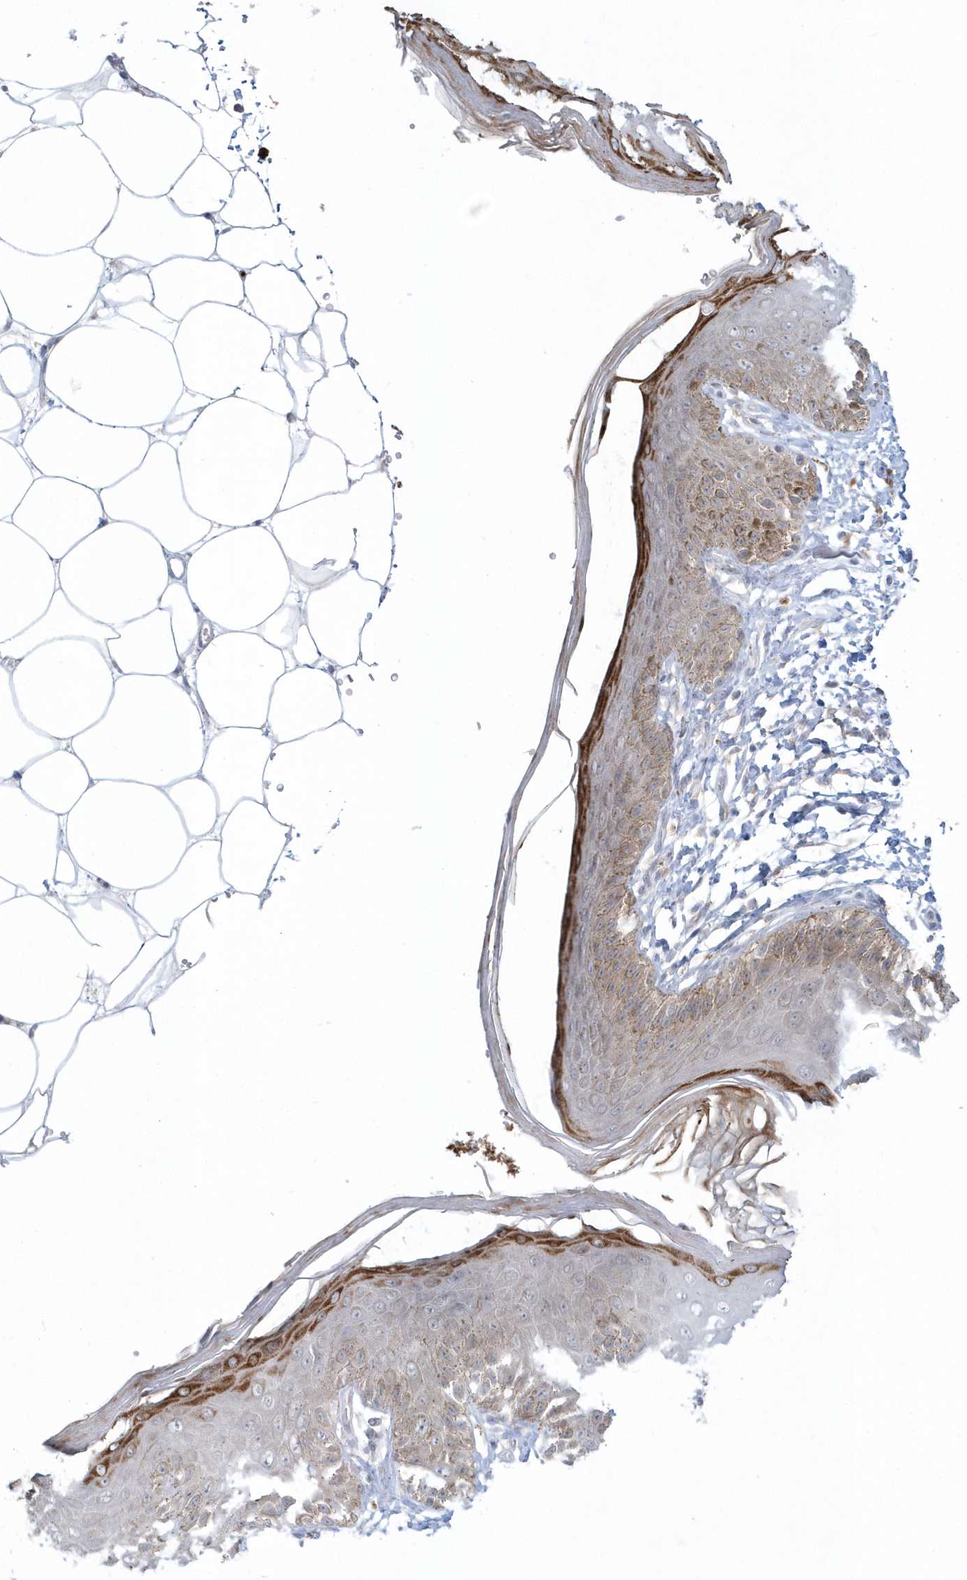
{"staining": {"intensity": "moderate", "quantity": "<25%", "location": "cytoplasmic/membranous"}, "tissue": "skin", "cell_type": "Epidermal cells", "image_type": "normal", "snomed": [{"axis": "morphology", "description": "Normal tissue, NOS"}, {"axis": "topography", "description": "Anal"}], "caption": "A brown stain highlights moderate cytoplasmic/membranous staining of a protein in epidermal cells of unremarkable human skin. (DAB IHC with brightfield microscopy, high magnification).", "gene": "RNF7", "patient": {"sex": "male", "age": 44}}